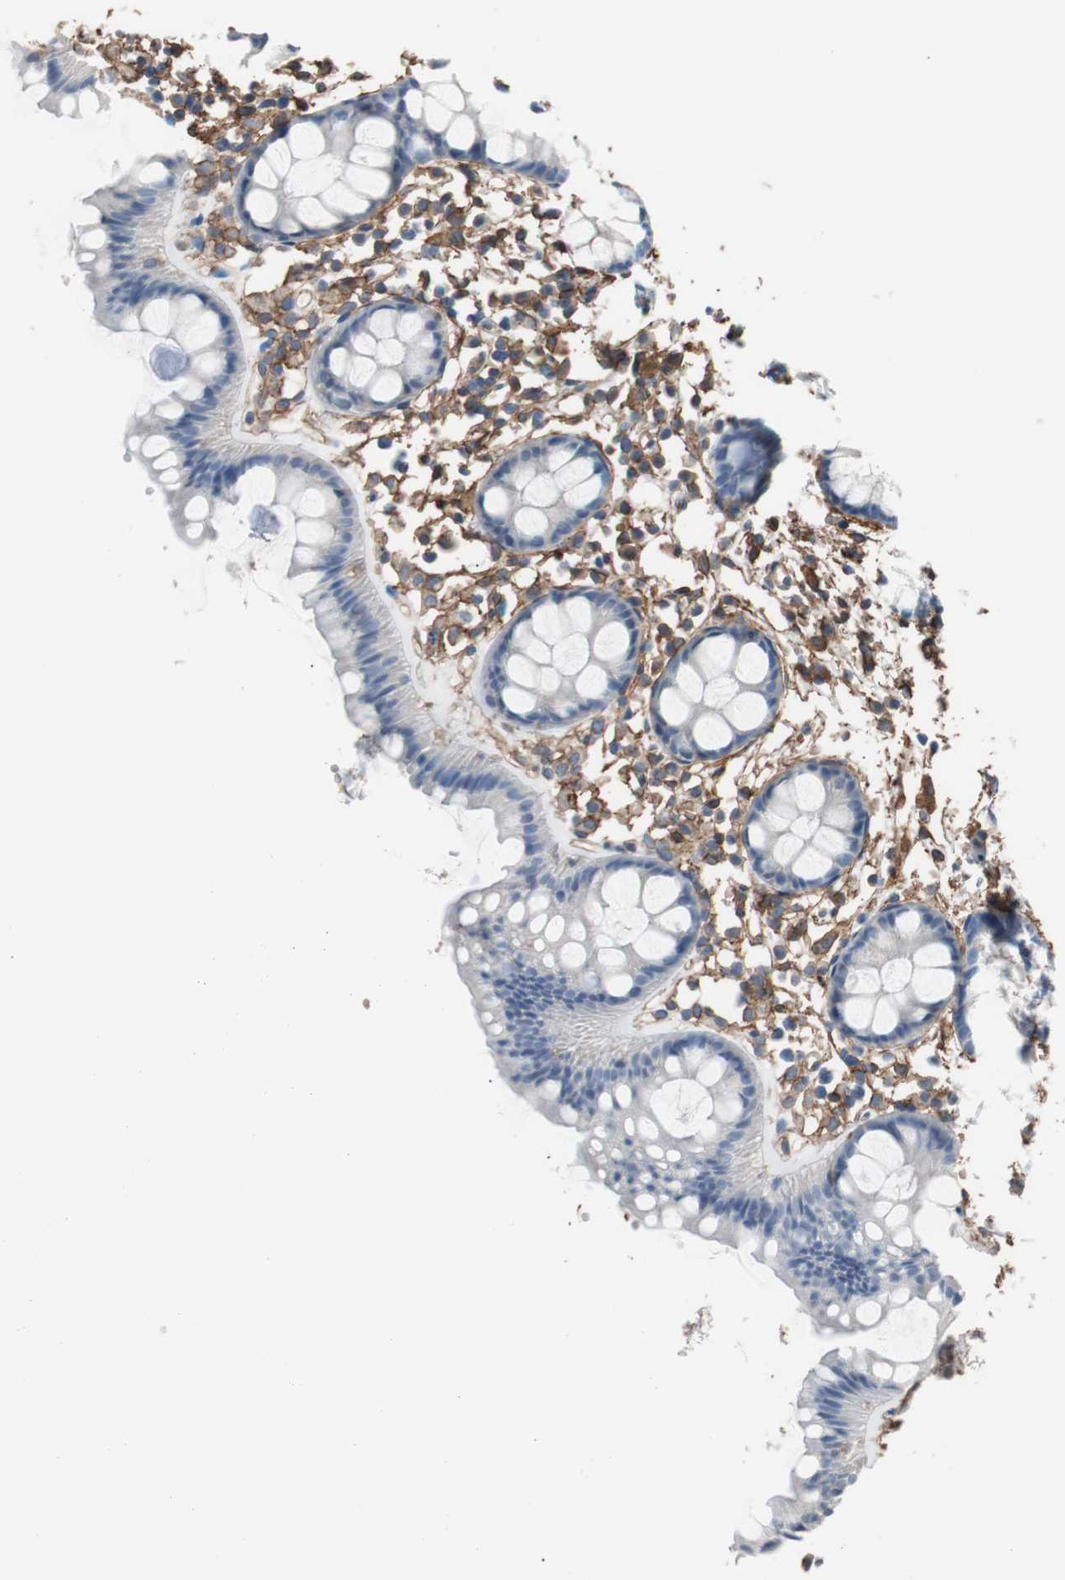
{"staining": {"intensity": "negative", "quantity": "none", "location": "none"}, "tissue": "rectum", "cell_type": "Glandular cells", "image_type": "normal", "snomed": [{"axis": "morphology", "description": "Normal tissue, NOS"}, {"axis": "topography", "description": "Rectum"}], "caption": "This micrograph is of unremarkable rectum stained with immunohistochemistry (IHC) to label a protein in brown with the nuclei are counter-stained blue. There is no staining in glandular cells. (Brightfield microscopy of DAB (3,3'-diaminobenzidine) immunohistochemistry at high magnification).", "gene": "CD81", "patient": {"sex": "female", "age": 66}}